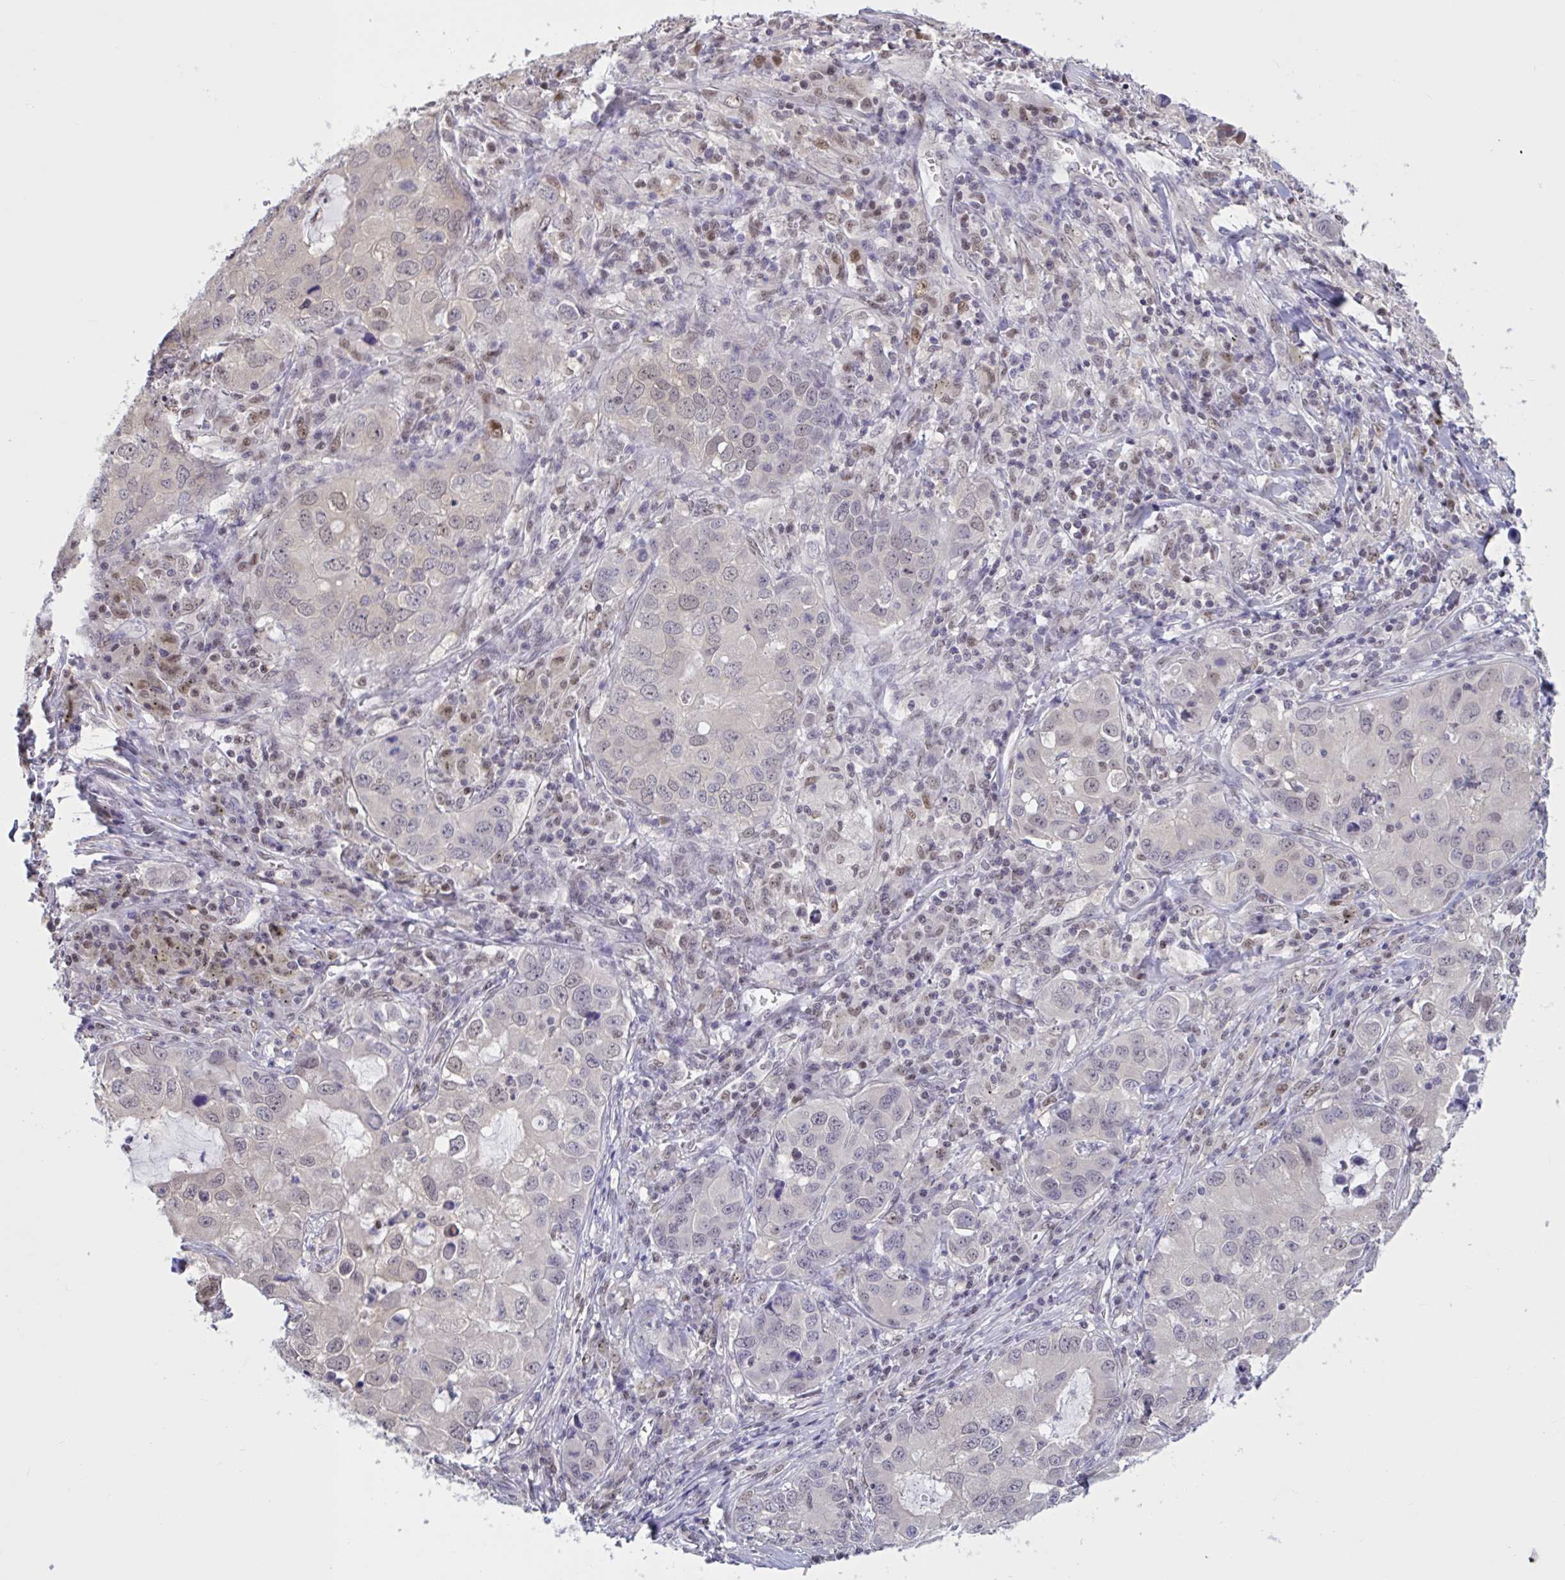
{"staining": {"intensity": "negative", "quantity": "none", "location": "none"}, "tissue": "lung cancer", "cell_type": "Tumor cells", "image_type": "cancer", "snomed": [{"axis": "morphology", "description": "Normal morphology"}, {"axis": "morphology", "description": "Adenocarcinoma, NOS"}, {"axis": "topography", "description": "Lymph node"}, {"axis": "topography", "description": "Lung"}], "caption": "A high-resolution histopathology image shows immunohistochemistry (IHC) staining of adenocarcinoma (lung), which reveals no significant positivity in tumor cells. Nuclei are stained in blue.", "gene": "RBL1", "patient": {"sex": "female", "age": 51}}